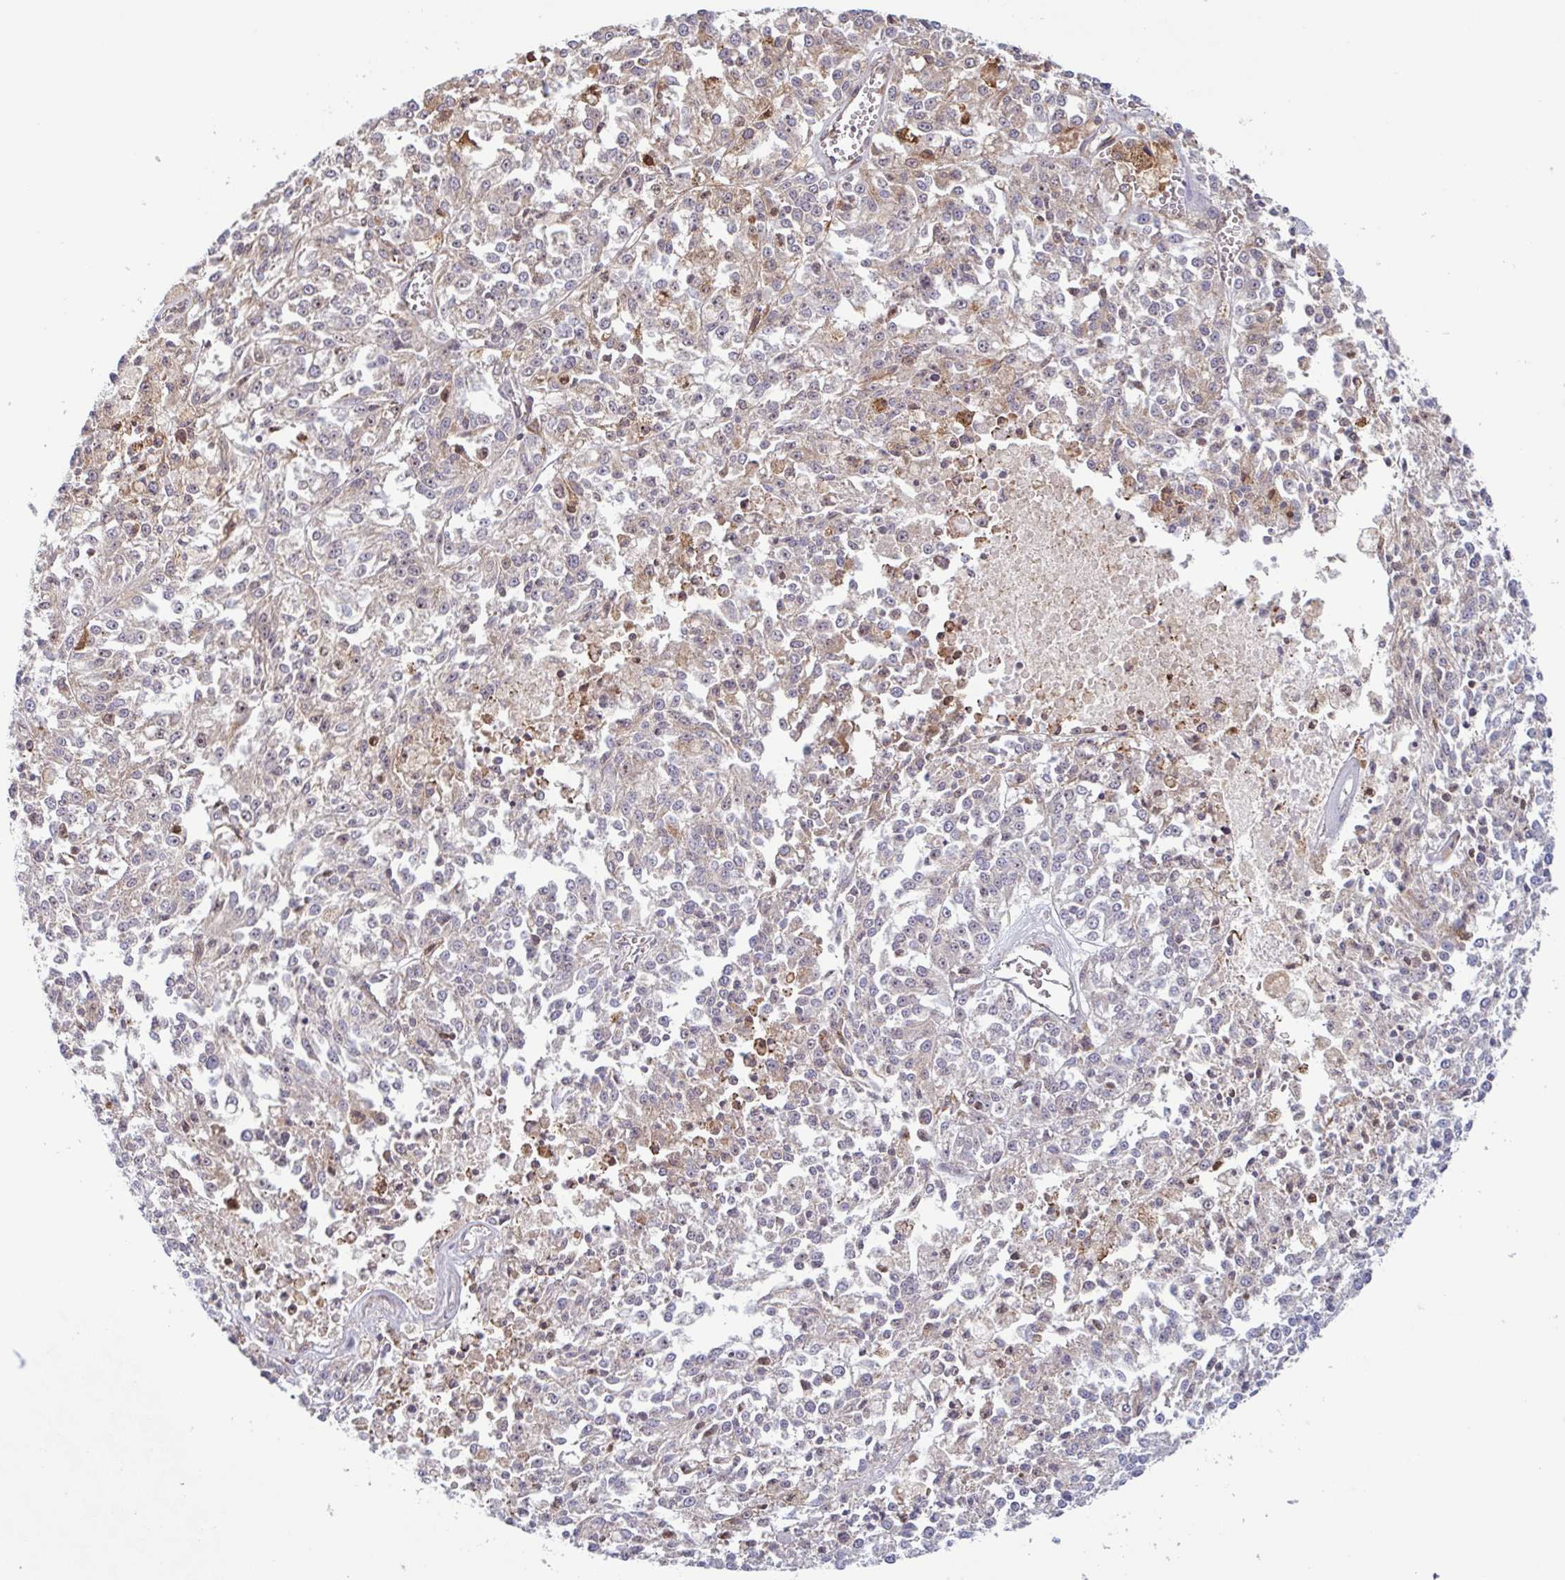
{"staining": {"intensity": "negative", "quantity": "none", "location": "none"}, "tissue": "melanoma", "cell_type": "Tumor cells", "image_type": "cancer", "snomed": [{"axis": "morphology", "description": "Malignant melanoma, NOS"}, {"axis": "topography", "description": "Skin"}], "caption": "Tumor cells show no significant staining in malignant melanoma.", "gene": "RIT1", "patient": {"sex": "female", "age": 64}}